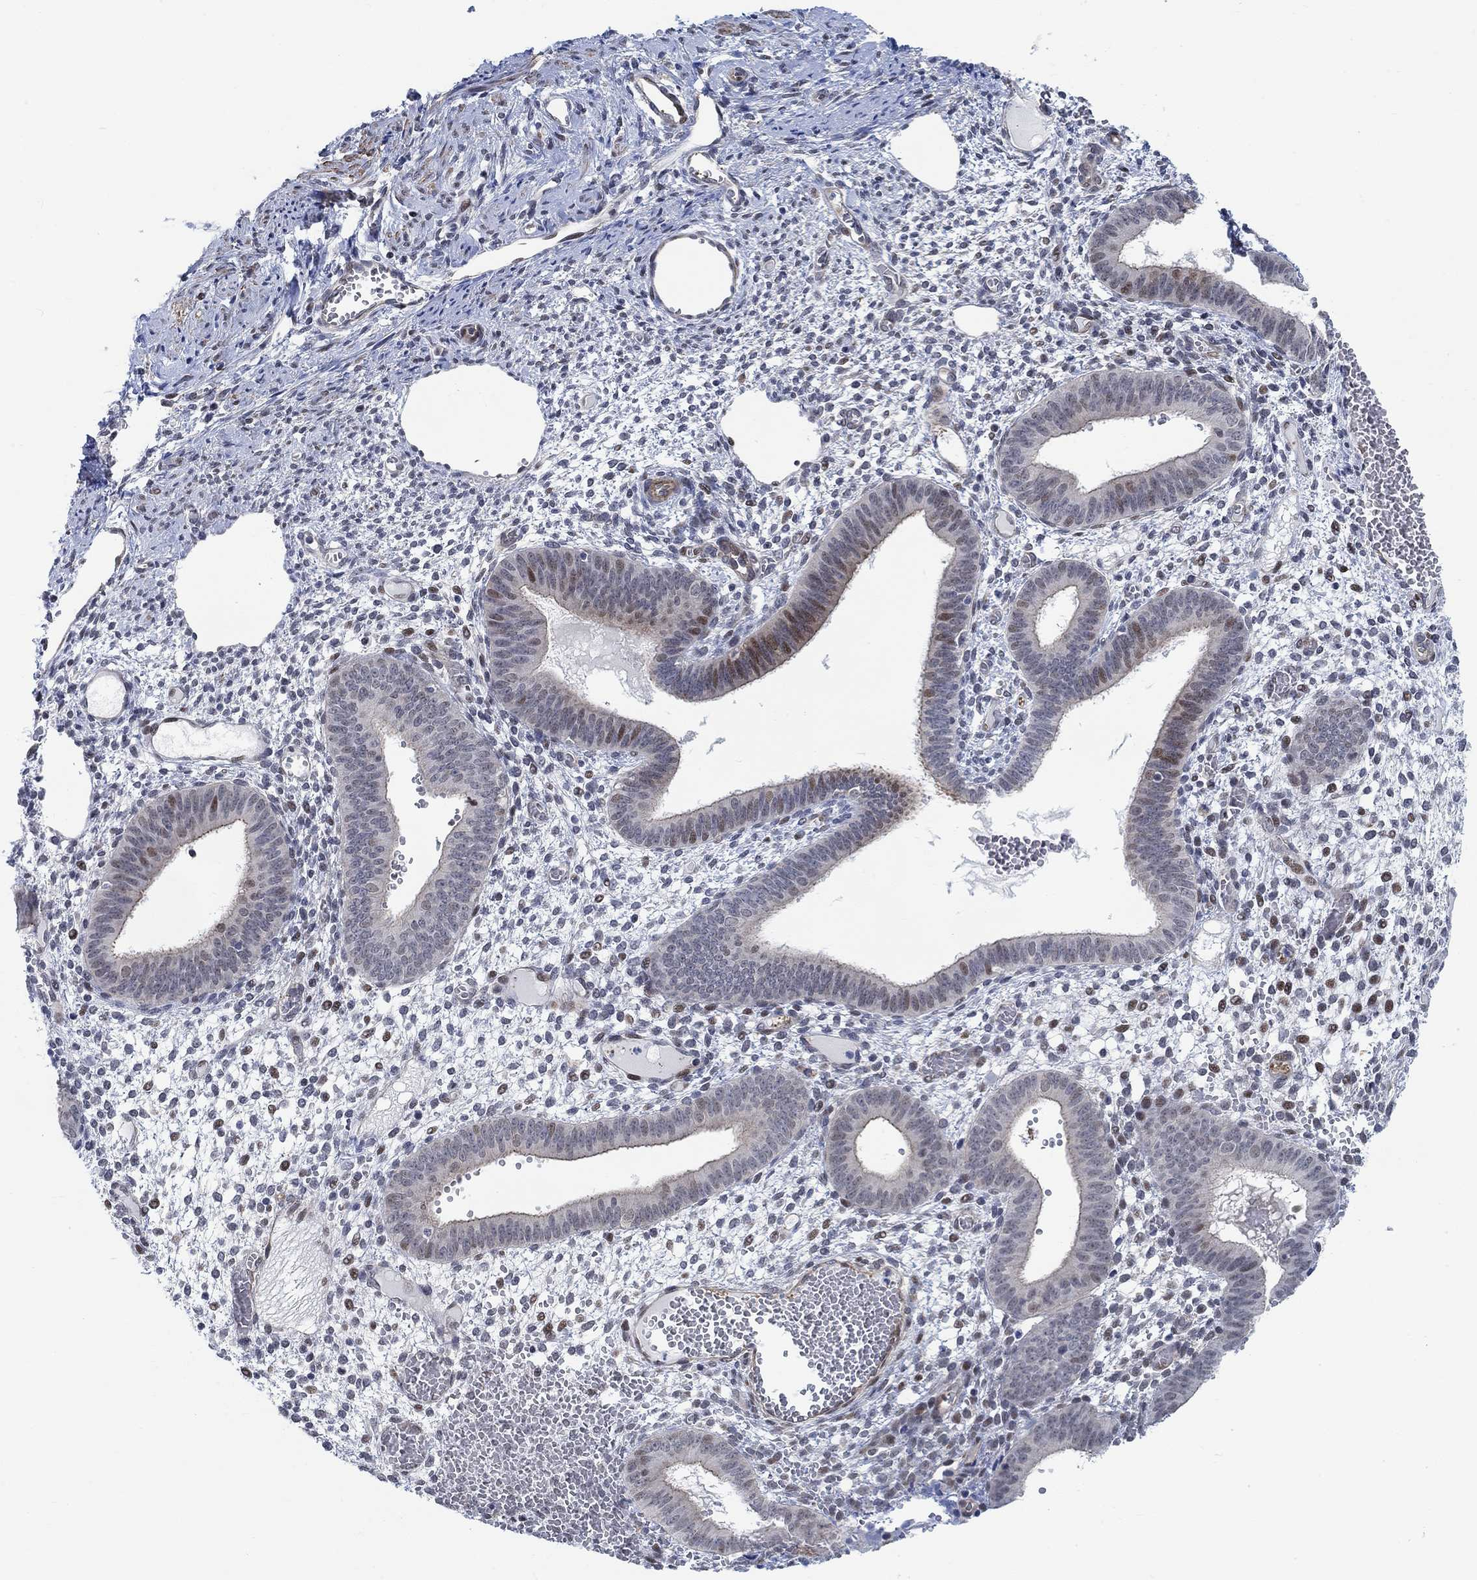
{"staining": {"intensity": "moderate", "quantity": "<25%", "location": "nuclear"}, "tissue": "endometrium", "cell_type": "Cells in endometrial stroma", "image_type": "normal", "snomed": [{"axis": "morphology", "description": "Normal tissue, NOS"}, {"axis": "topography", "description": "Endometrium"}], "caption": "A brown stain highlights moderate nuclear expression of a protein in cells in endometrial stroma of unremarkable human endometrium.", "gene": "KCNH8", "patient": {"sex": "female", "age": 42}}